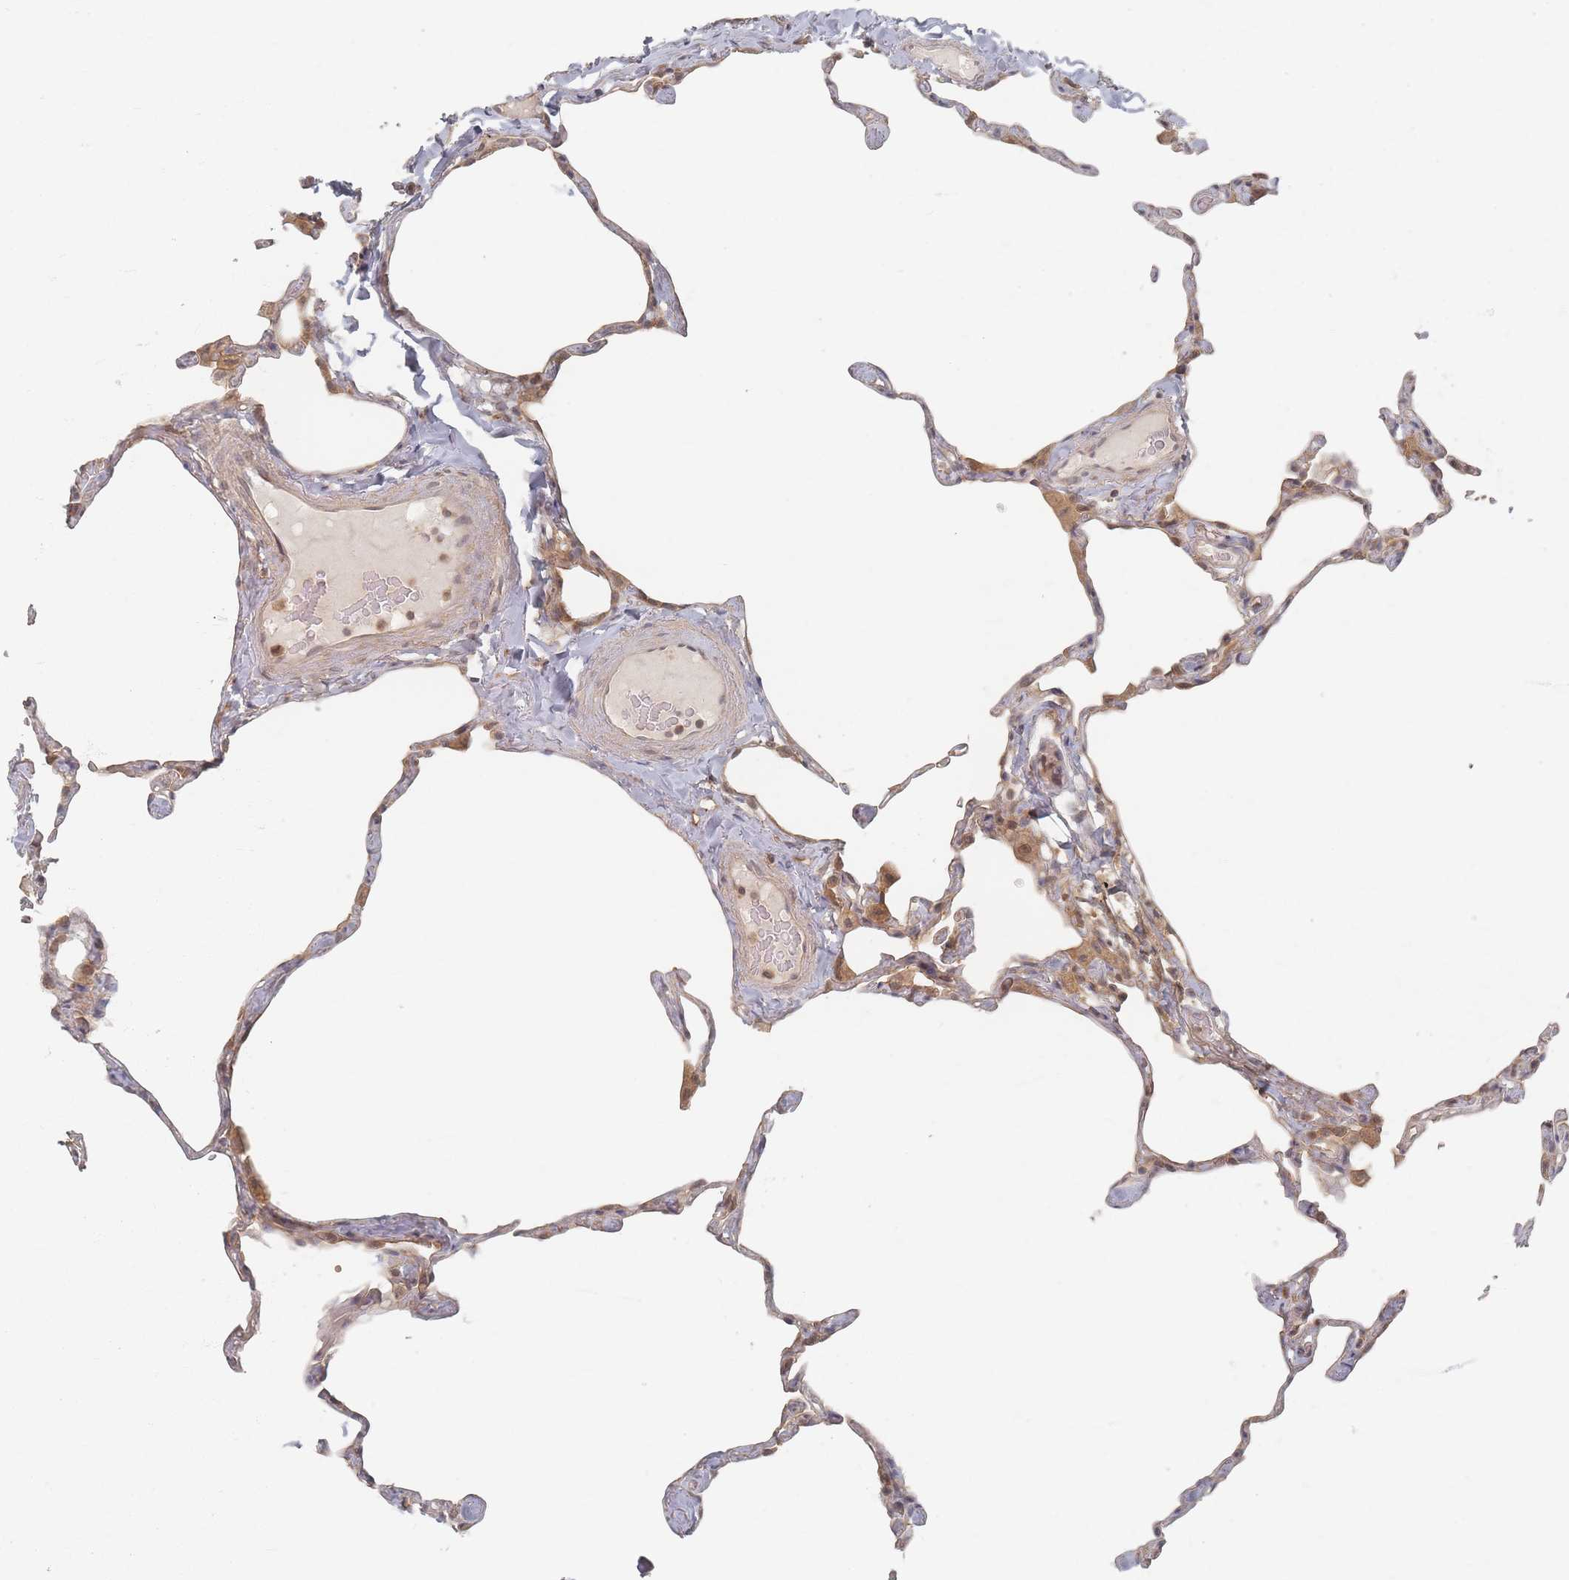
{"staining": {"intensity": "weak", "quantity": "25%-75%", "location": "cytoplasmic/membranous"}, "tissue": "lung", "cell_type": "Alveolar cells", "image_type": "normal", "snomed": [{"axis": "morphology", "description": "Normal tissue, NOS"}, {"axis": "topography", "description": "Lung"}], "caption": "Protein expression by immunohistochemistry (IHC) exhibits weak cytoplasmic/membranous expression in approximately 25%-75% of alveolar cells in benign lung.", "gene": "PSMD9", "patient": {"sex": "male", "age": 65}}